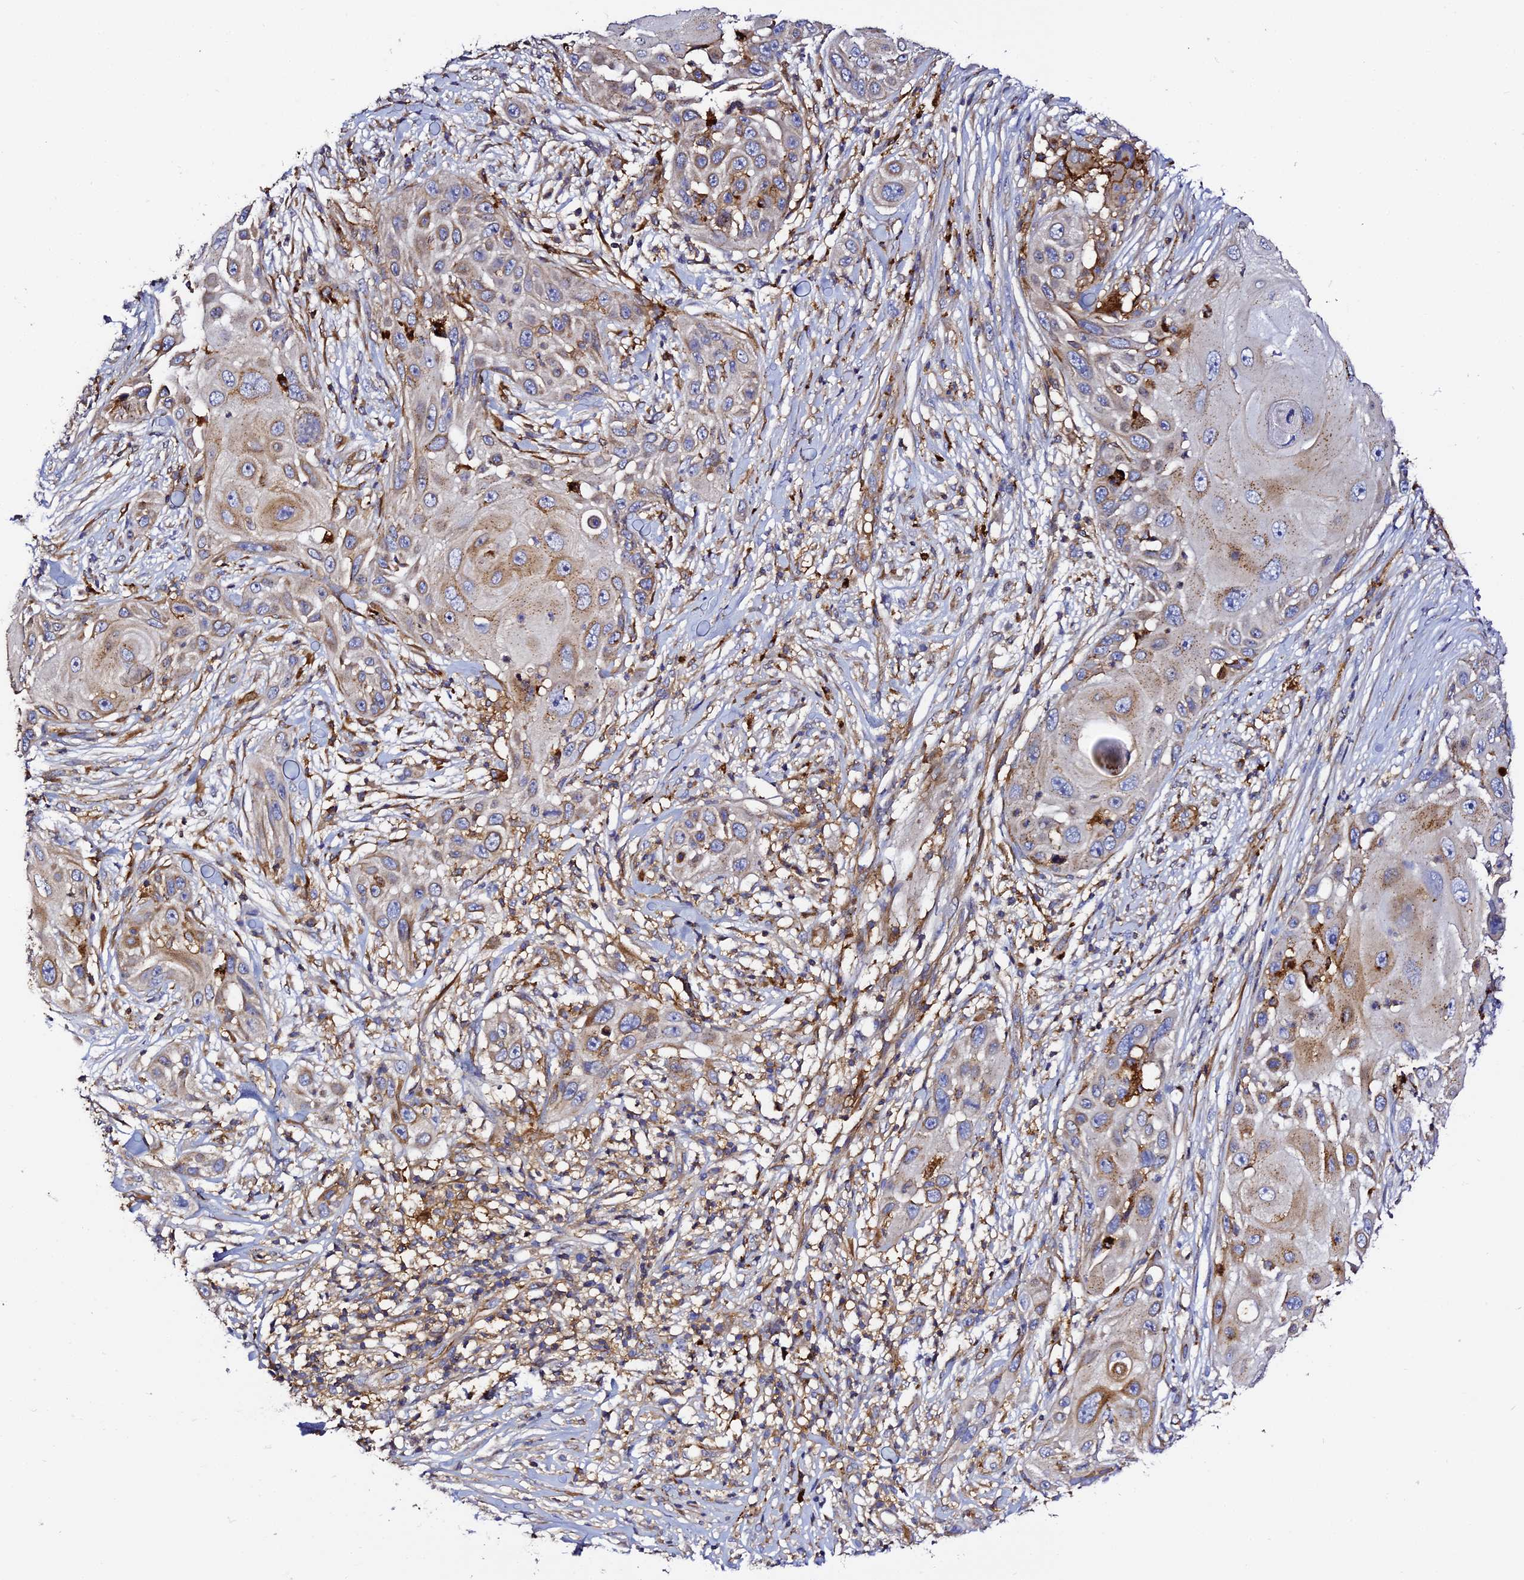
{"staining": {"intensity": "moderate", "quantity": "<25%", "location": "cytoplasmic/membranous"}, "tissue": "skin cancer", "cell_type": "Tumor cells", "image_type": "cancer", "snomed": [{"axis": "morphology", "description": "Squamous cell carcinoma, NOS"}, {"axis": "topography", "description": "Skin"}], "caption": "Immunohistochemistry of skin squamous cell carcinoma exhibits low levels of moderate cytoplasmic/membranous staining in about <25% of tumor cells.", "gene": "TRPV2", "patient": {"sex": "female", "age": 44}}